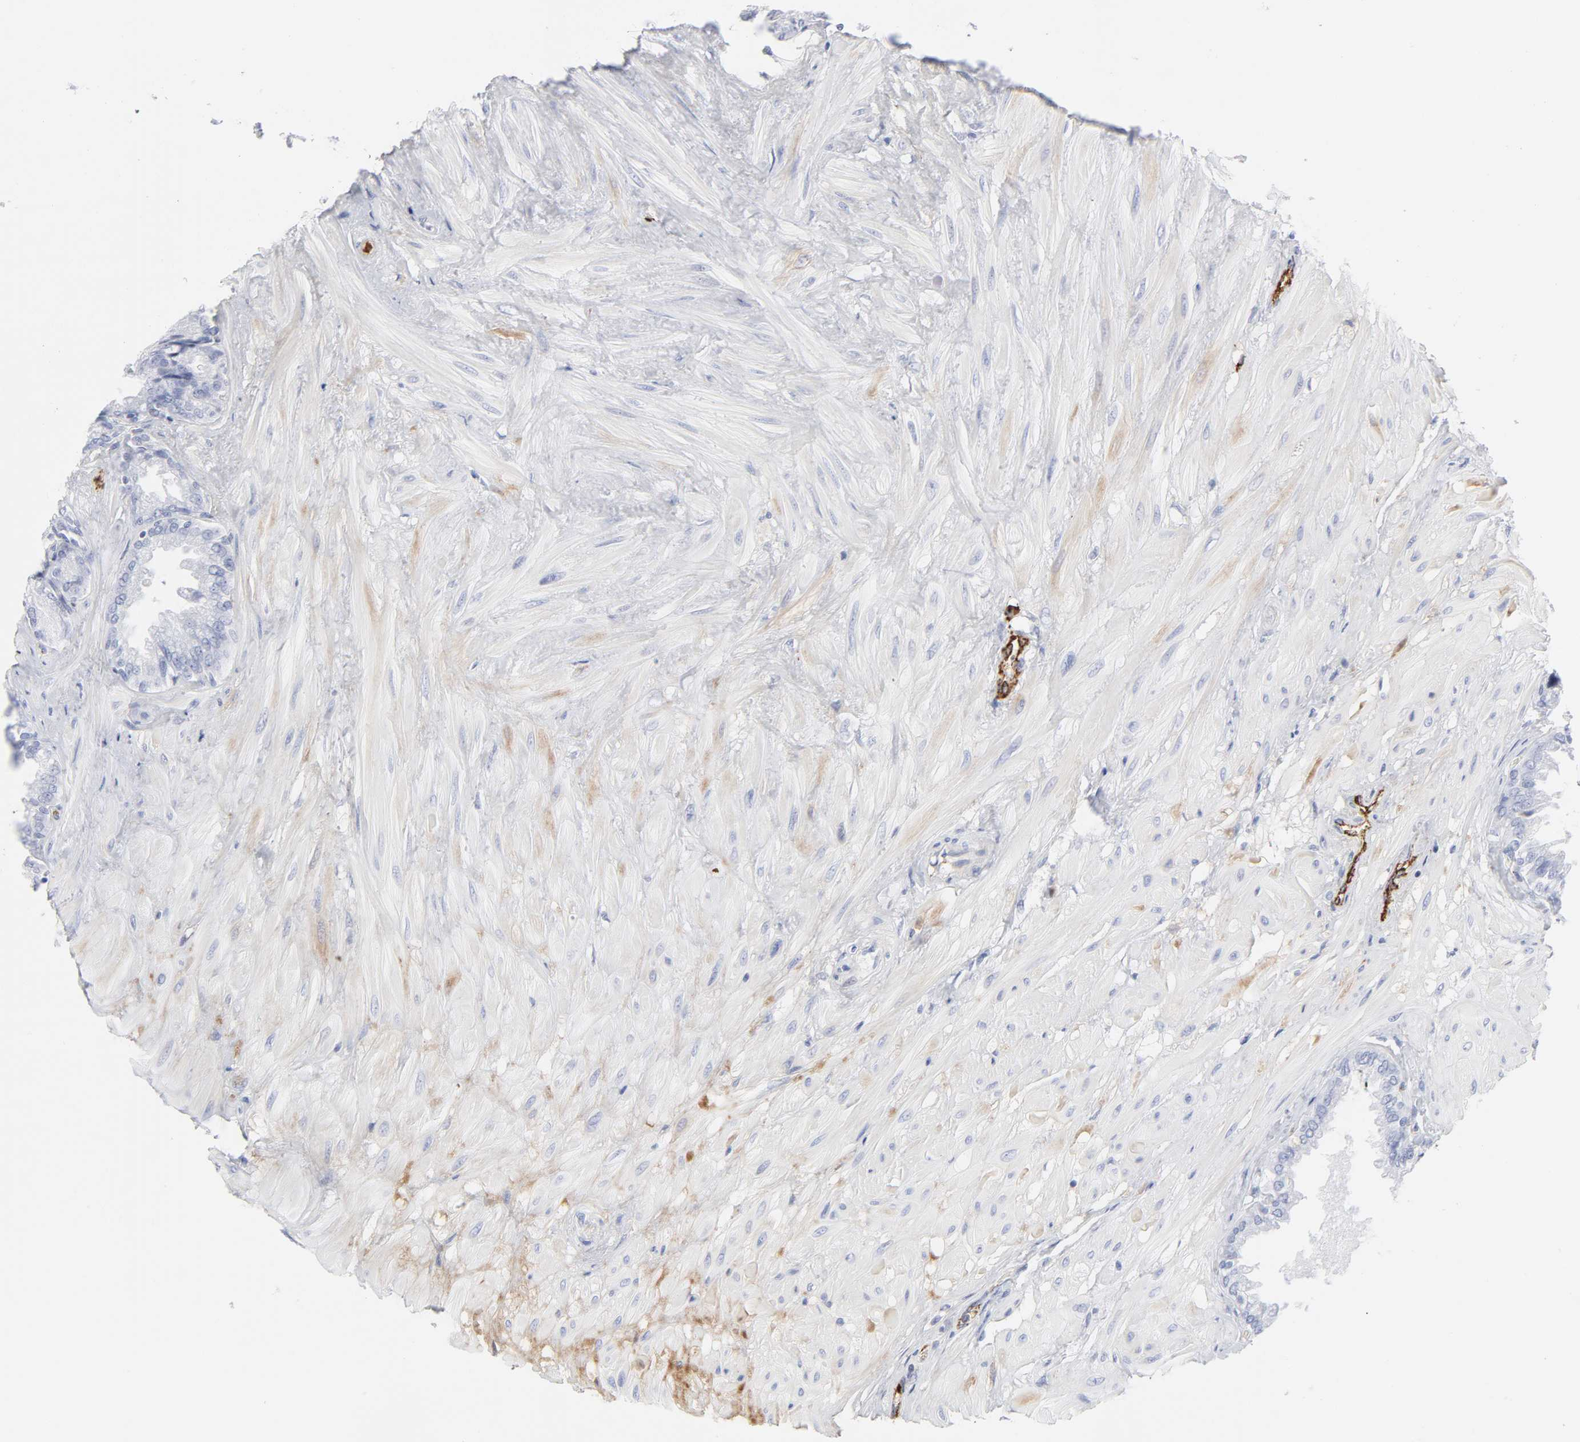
{"staining": {"intensity": "negative", "quantity": "none", "location": "none"}, "tissue": "seminal vesicle", "cell_type": "Glandular cells", "image_type": "normal", "snomed": [{"axis": "morphology", "description": "Normal tissue, NOS"}, {"axis": "topography", "description": "Seminal veicle"}], "caption": "Glandular cells are negative for protein expression in normal human seminal vesicle. The staining was performed using DAB to visualize the protein expression in brown, while the nuclei were stained in blue with hematoxylin (Magnification: 20x).", "gene": "PLAT", "patient": {"sex": "male", "age": 46}}